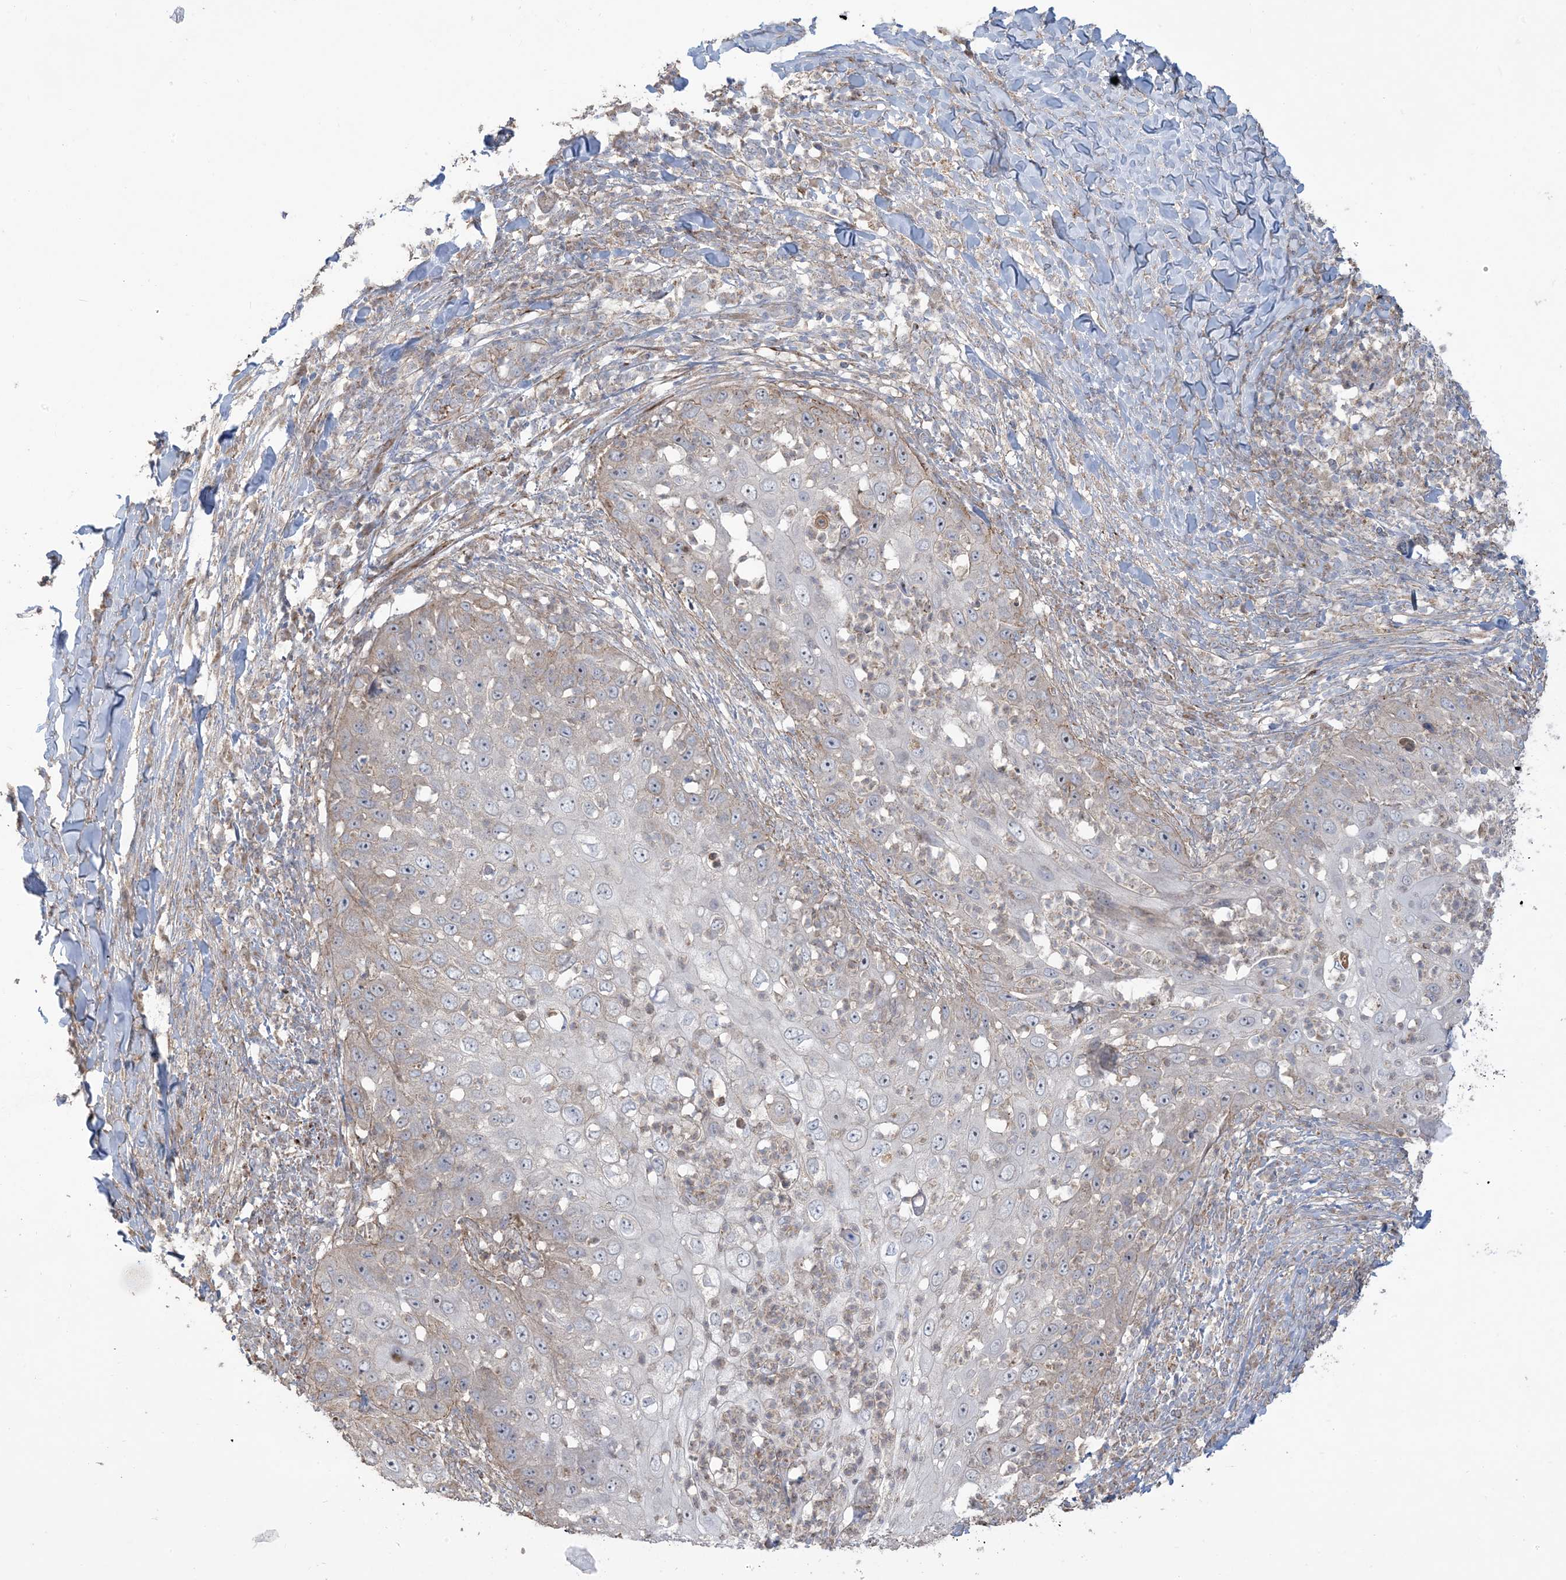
{"staining": {"intensity": "moderate", "quantity": "<25%", "location": "nuclear"}, "tissue": "skin cancer", "cell_type": "Tumor cells", "image_type": "cancer", "snomed": [{"axis": "morphology", "description": "Squamous cell carcinoma, NOS"}, {"axis": "topography", "description": "Skin"}], "caption": "About <25% of tumor cells in skin cancer reveal moderate nuclear protein positivity as visualized by brown immunohistochemical staining.", "gene": "KLHL18", "patient": {"sex": "female", "age": 44}}